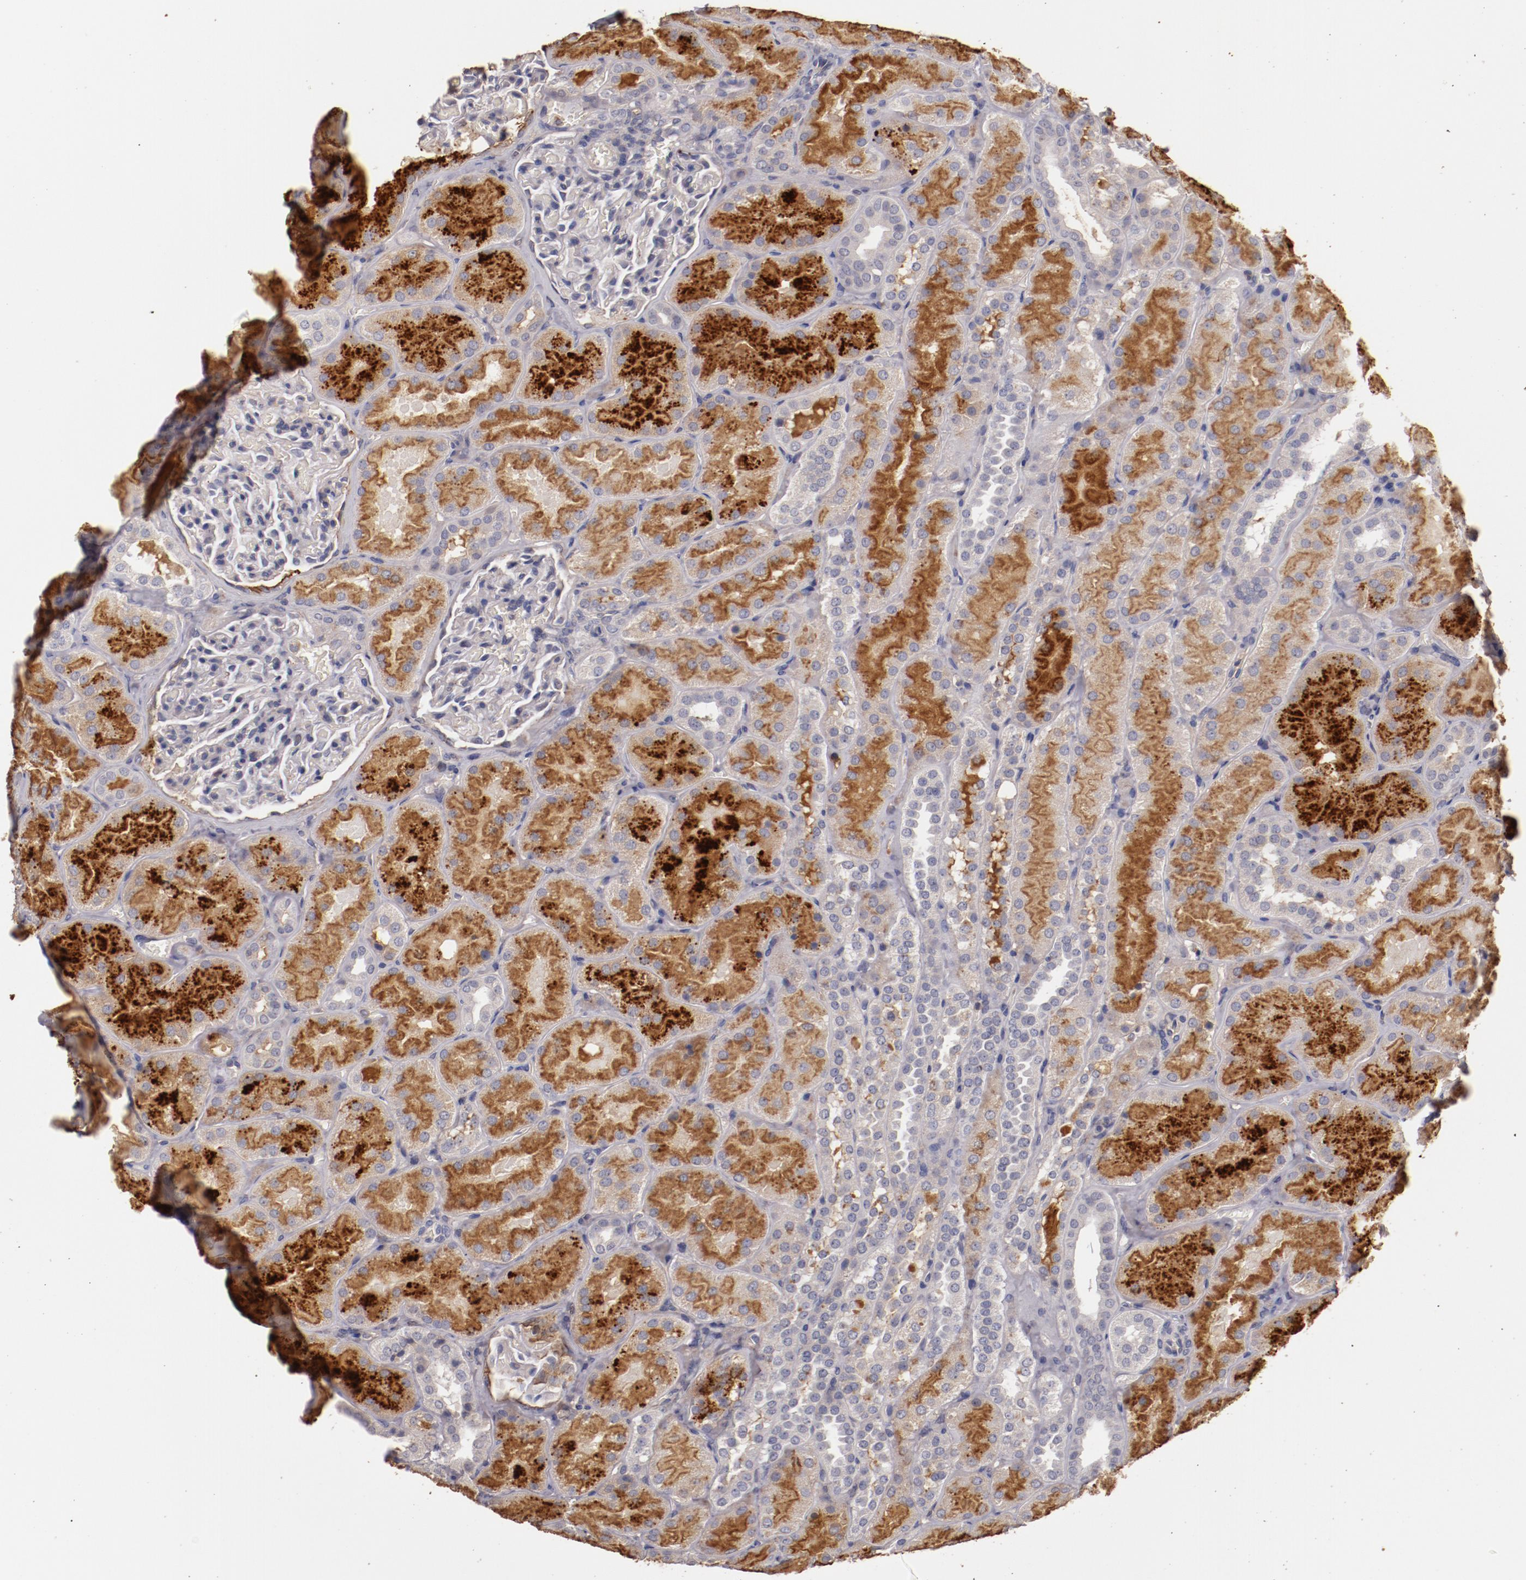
{"staining": {"intensity": "weak", "quantity": "<25%", "location": "cytoplasmic/membranous"}, "tissue": "kidney", "cell_type": "Cells in glomeruli", "image_type": "normal", "snomed": [{"axis": "morphology", "description": "Normal tissue, NOS"}, {"axis": "topography", "description": "Kidney"}], "caption": "Histopathology image shows no significant protein staining in cells in glomeruli of unremarkable kidney.", "gene": "MBL2", "patient": {"sex": "male", "age": 28}}